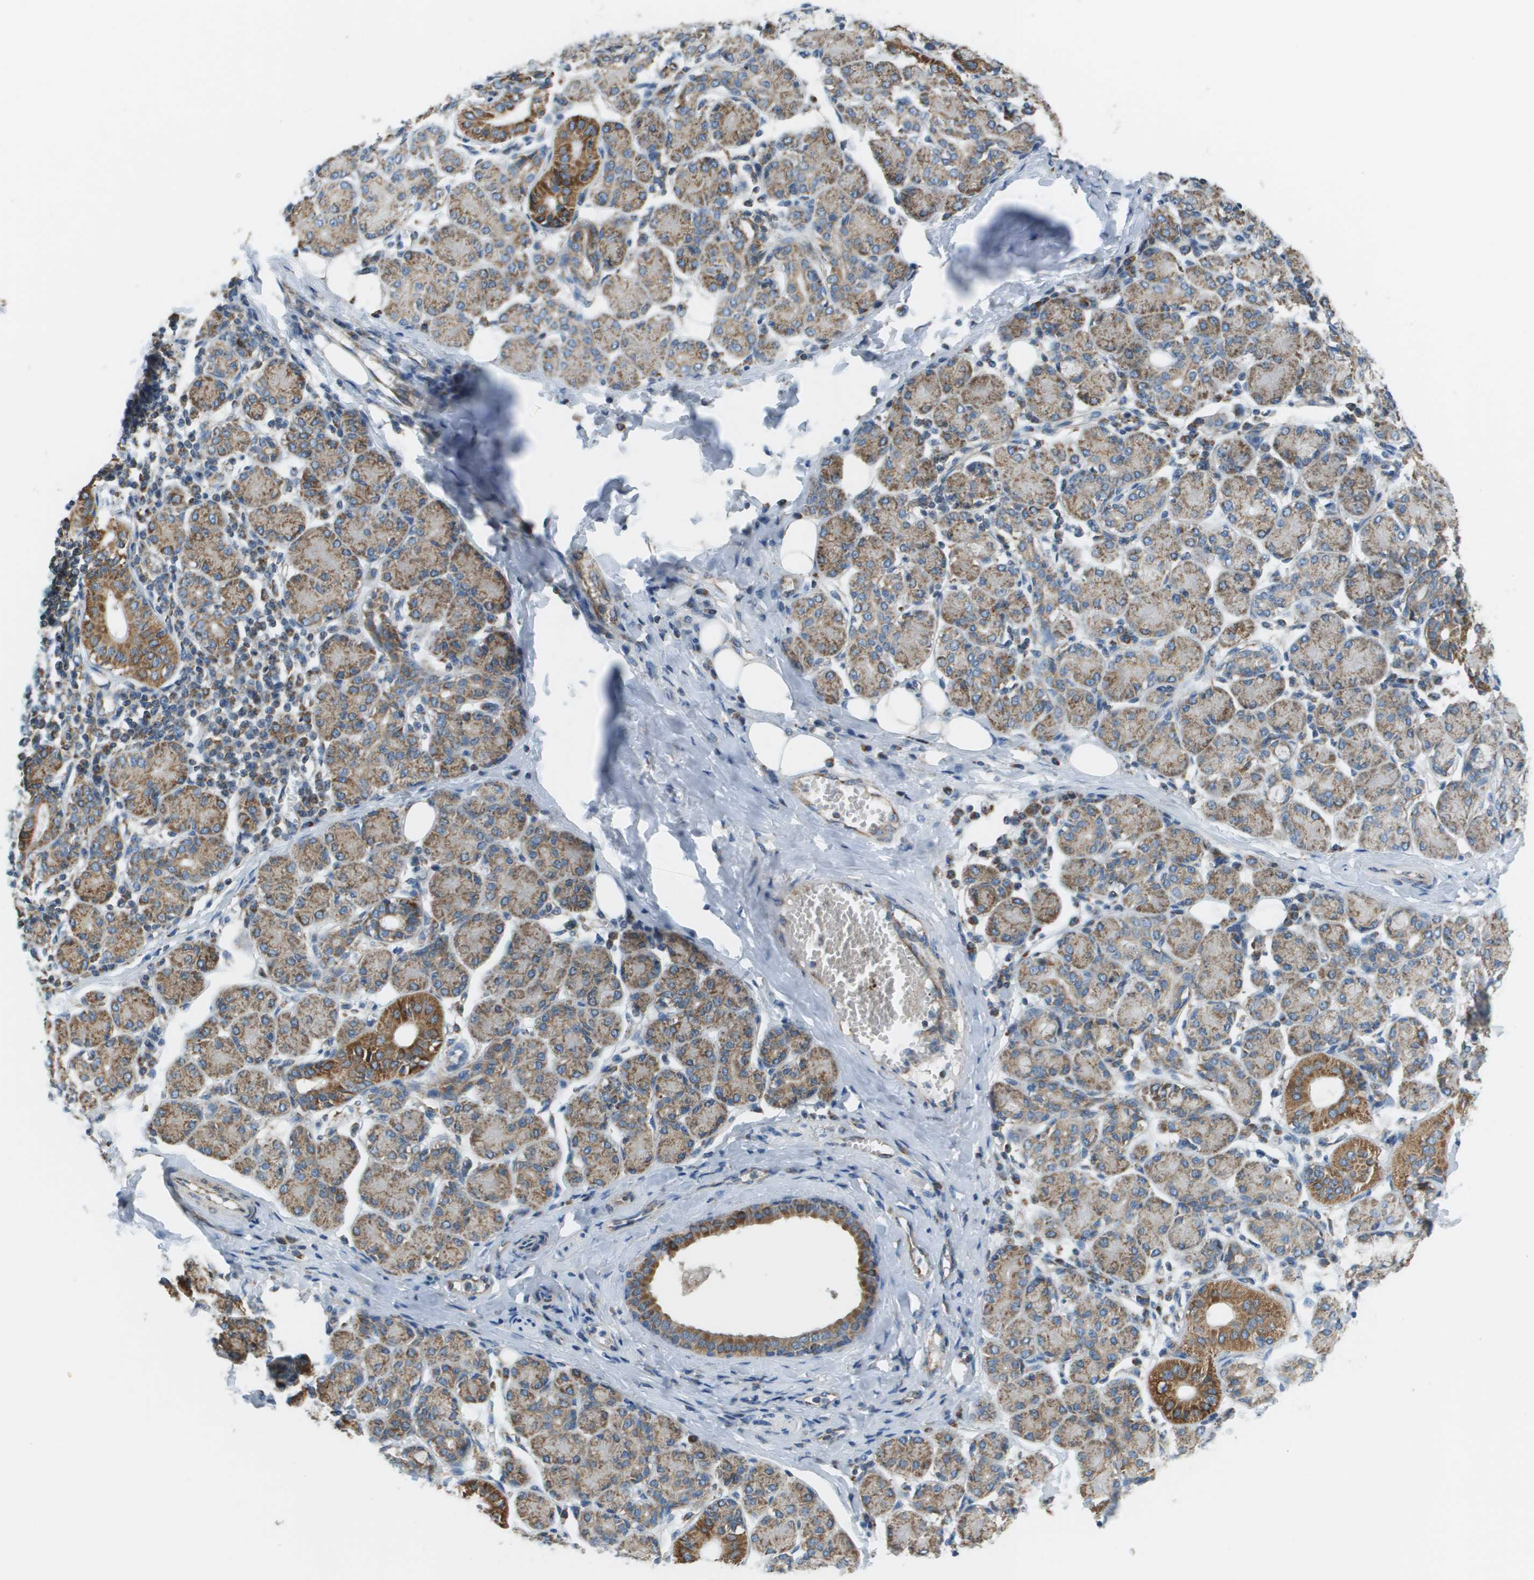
{"staining": {"intensity": "moderate", "quantity": "25%-75%", "location": "cytoplasmic/membranous"}, "tissue": "salivary gland", "cell_type": "Glandular cells", "image_type": "normal", "snomed": [{"axis": "morphology", "description": "Normal tissue, NOS"}, {"axis": "morphology", "description": "Inflammation, NOS"}, {"axis": "topography", "description": "Lymph node"}, {"axis": "topography", "description": "Salivary gland"}], "caption": "Salivary gland stained with a brown dye shows moderate cytoplasmic/membranous positive expression in about 25%-75% of glandular cells.", "gene": "TAOK3", "patient": {"sex": "male", "age": 3}}